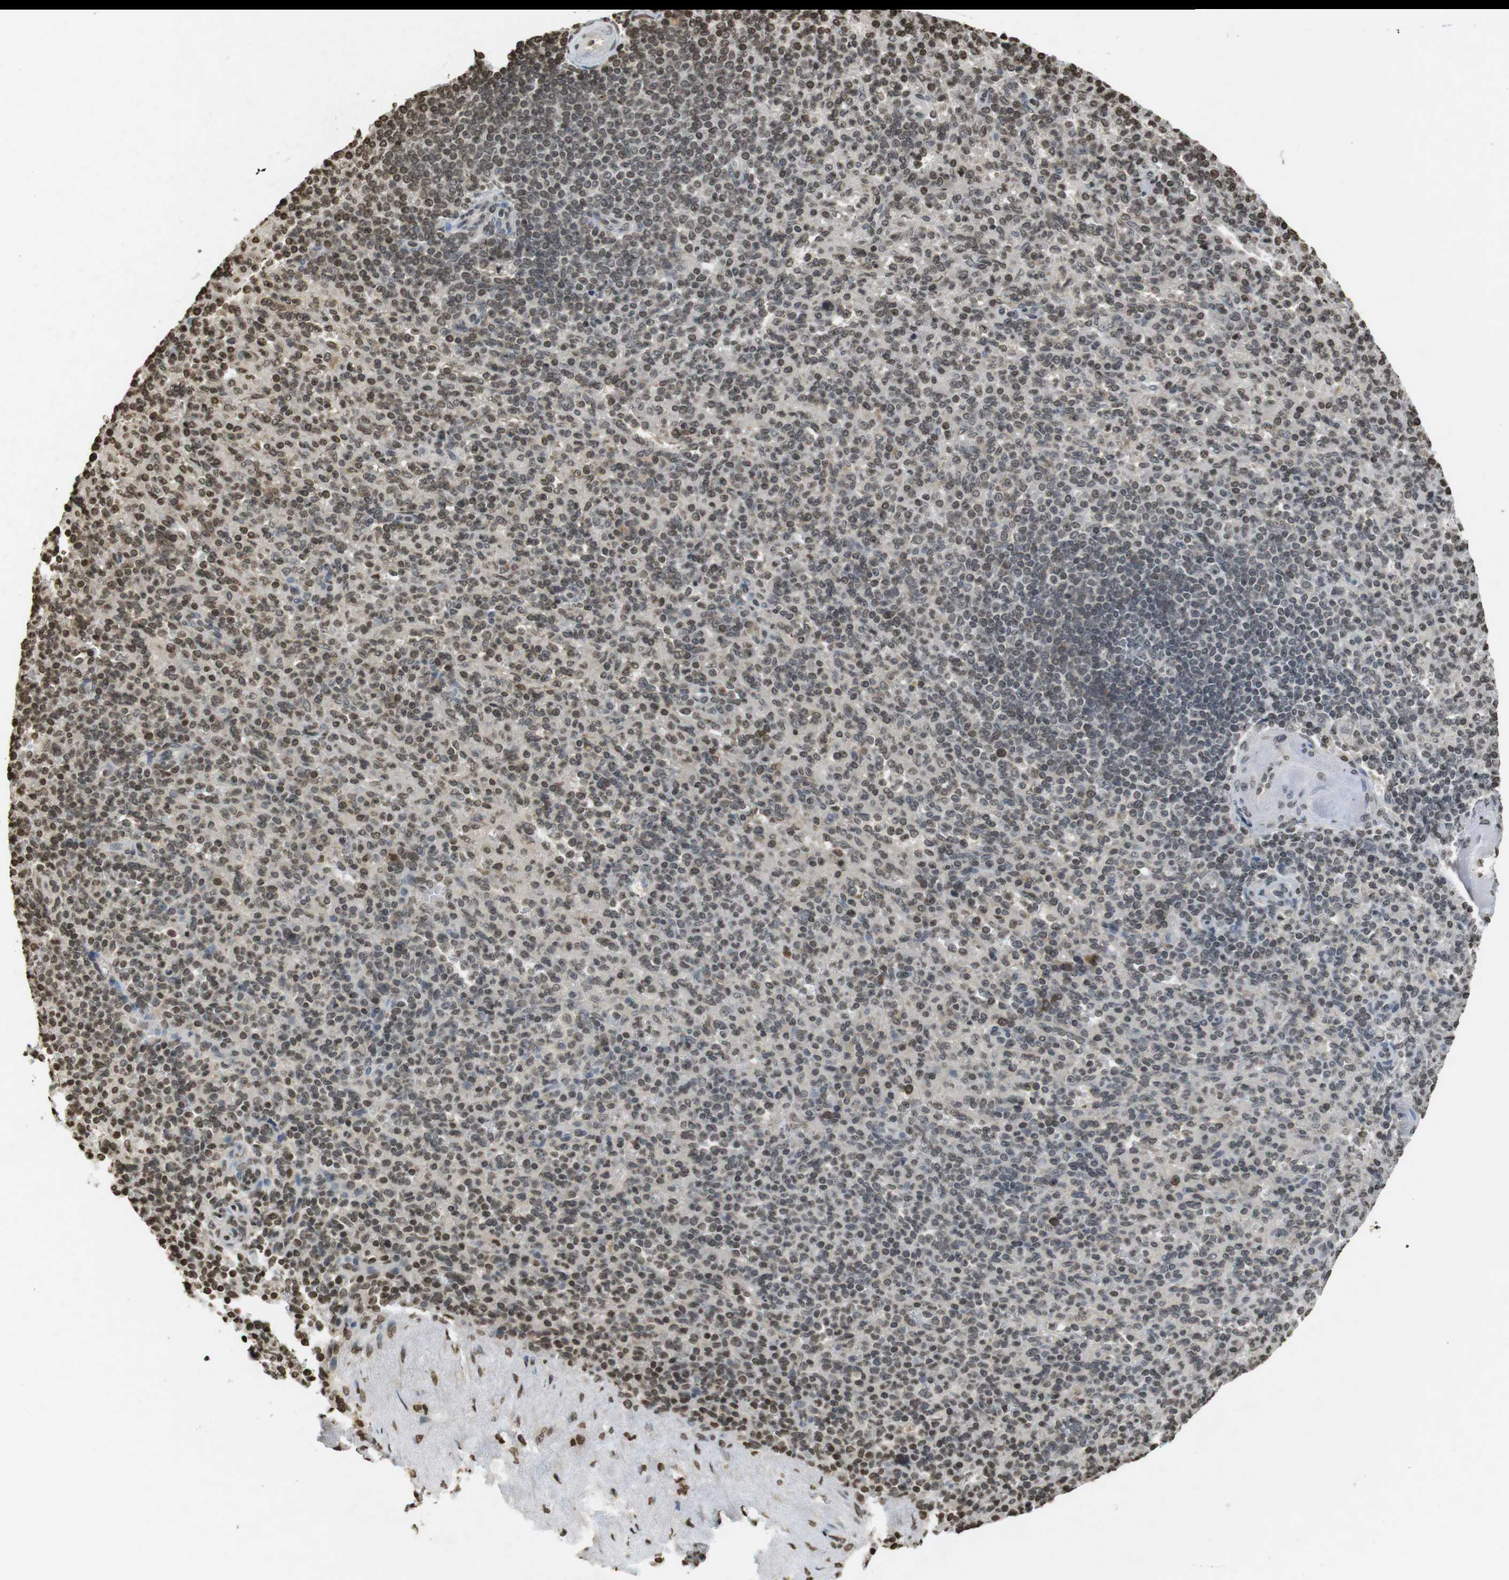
{"staining": {"intensity": "weak", "quantity": ">75%", "location": "nuclear"}, "tissue": "spleen", "cell_type": "Cells in red pulp", "image_type": "normal", "snomed": [{"axis": "morphology", "description": "Normal tissue, NOS"}, {"axis": "topography", "description": "Spleen"}], "caption": "Normal spleen demonstrates weak nuclear positivity in approximately >75% of cells in red pulp.", "gene": "FOXA3", "patient": {"sex": "female", "age": 74}}